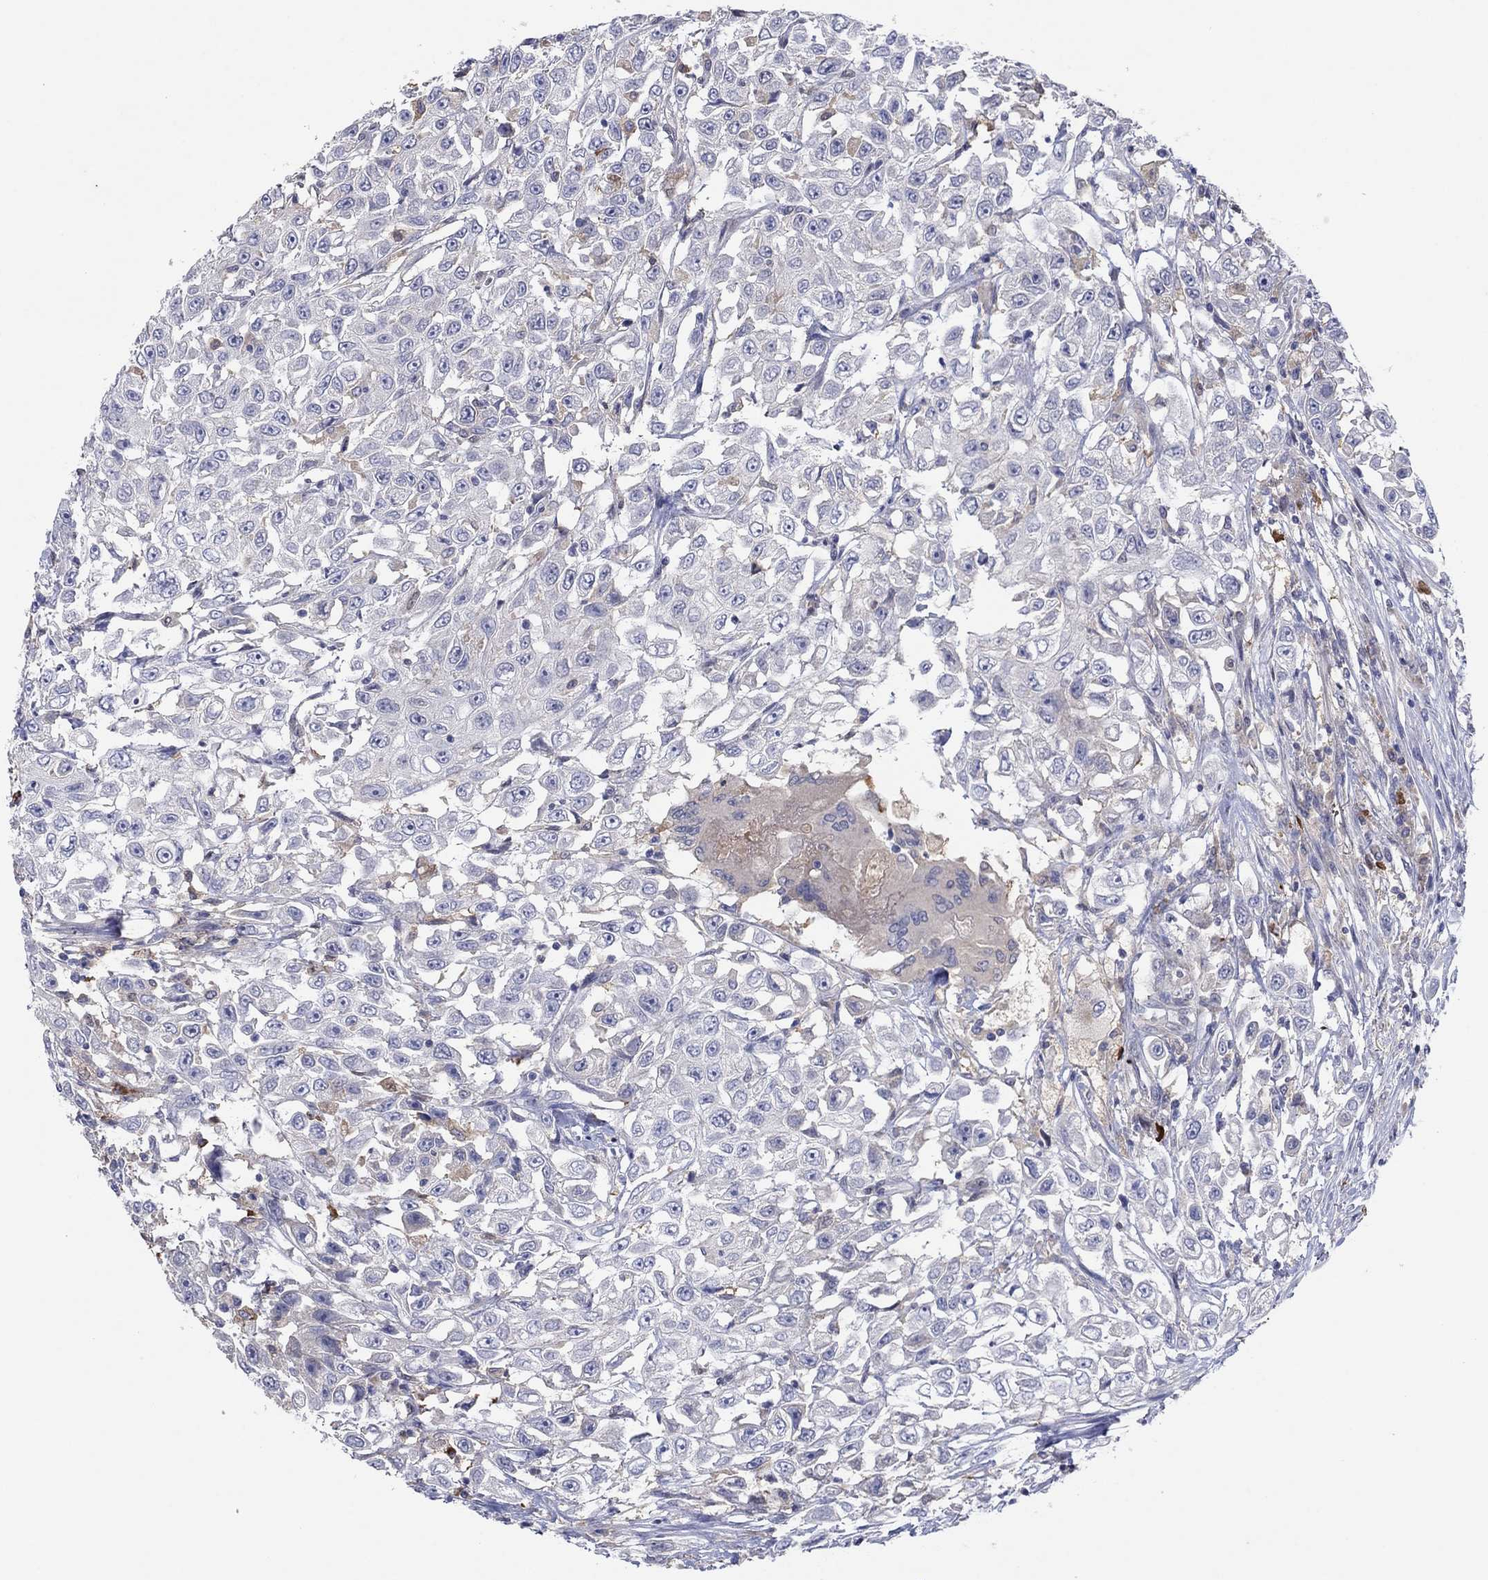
{"staining": {"intensity": "weak", "quantity": "<25%", "location": "cytoplasmic/membranous"}, "tissue": "urothelial cancer", "cell_type": "Tumor cells", "image_type": "cancer", "snomed": [{"axis": "morphology", "description": "Urothelial carcinoma, High grade"}, {"axis": "topography", "description": "Urinary bladder"}], "caption": "IHC of high-grade urothelial carcinoma reveals no expression in tumor cells.", "gene": "PLCL2", "patient": {"sex": "female", "age": 56}}